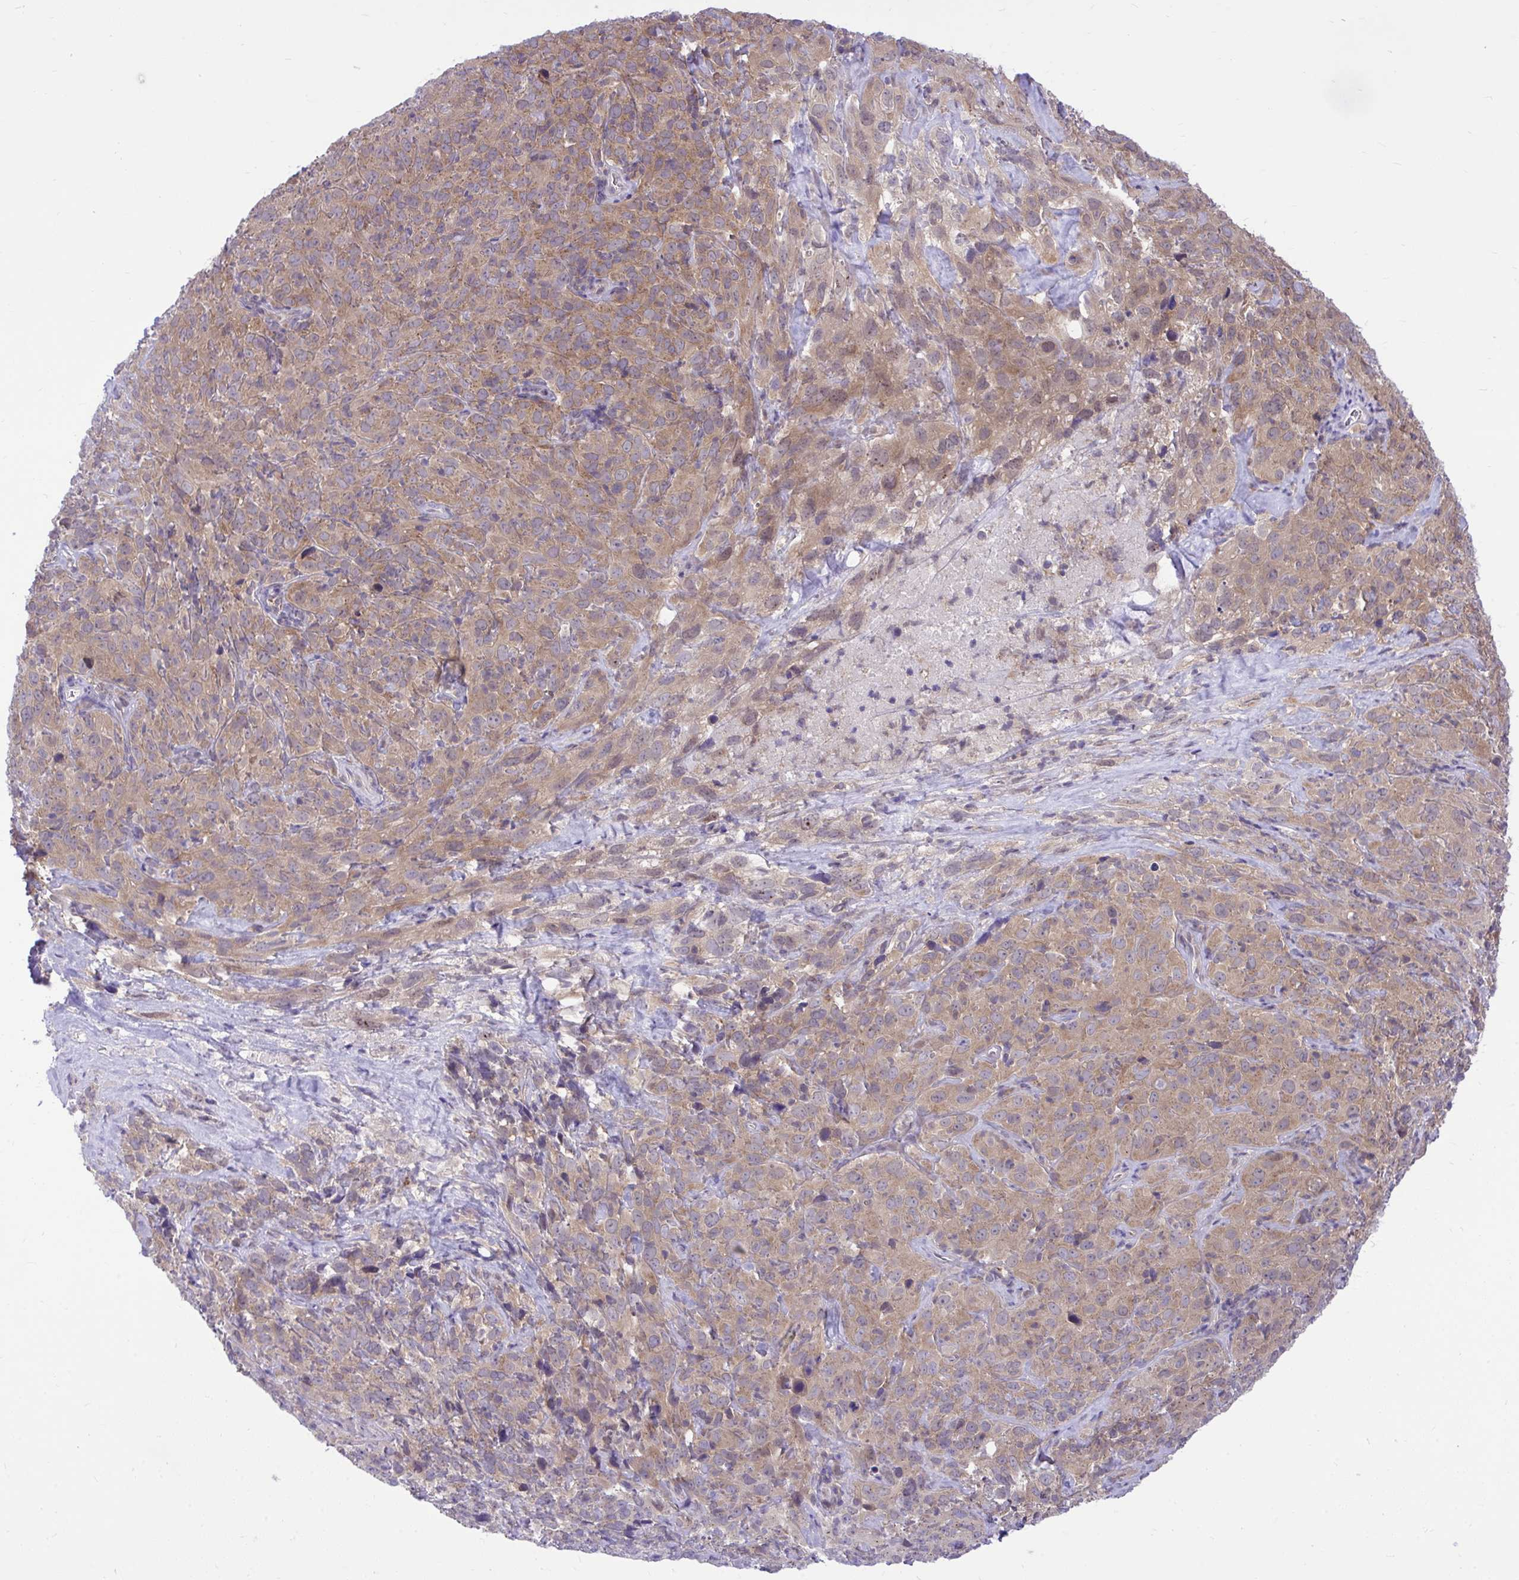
{"staining": {"intensity": "weak", "quantity": "<25%", "location": "cytoplasmic/membranous"}, "tissue": "cervical cancer", "cell_type": "Tumor cells", "image_type": "cancer", "snomed": [{"axis": "morphology", "description": "Squamous cell carcinoma, NOS"}, {"axis": "topography", "description": "Cervix"}], "caption": "Cervical cancer was stained to show a protein in brown. There is no significant expression in tumor cells.", "gene": "CEACAM18", "patient": {"sex": "female", "age": 51}}